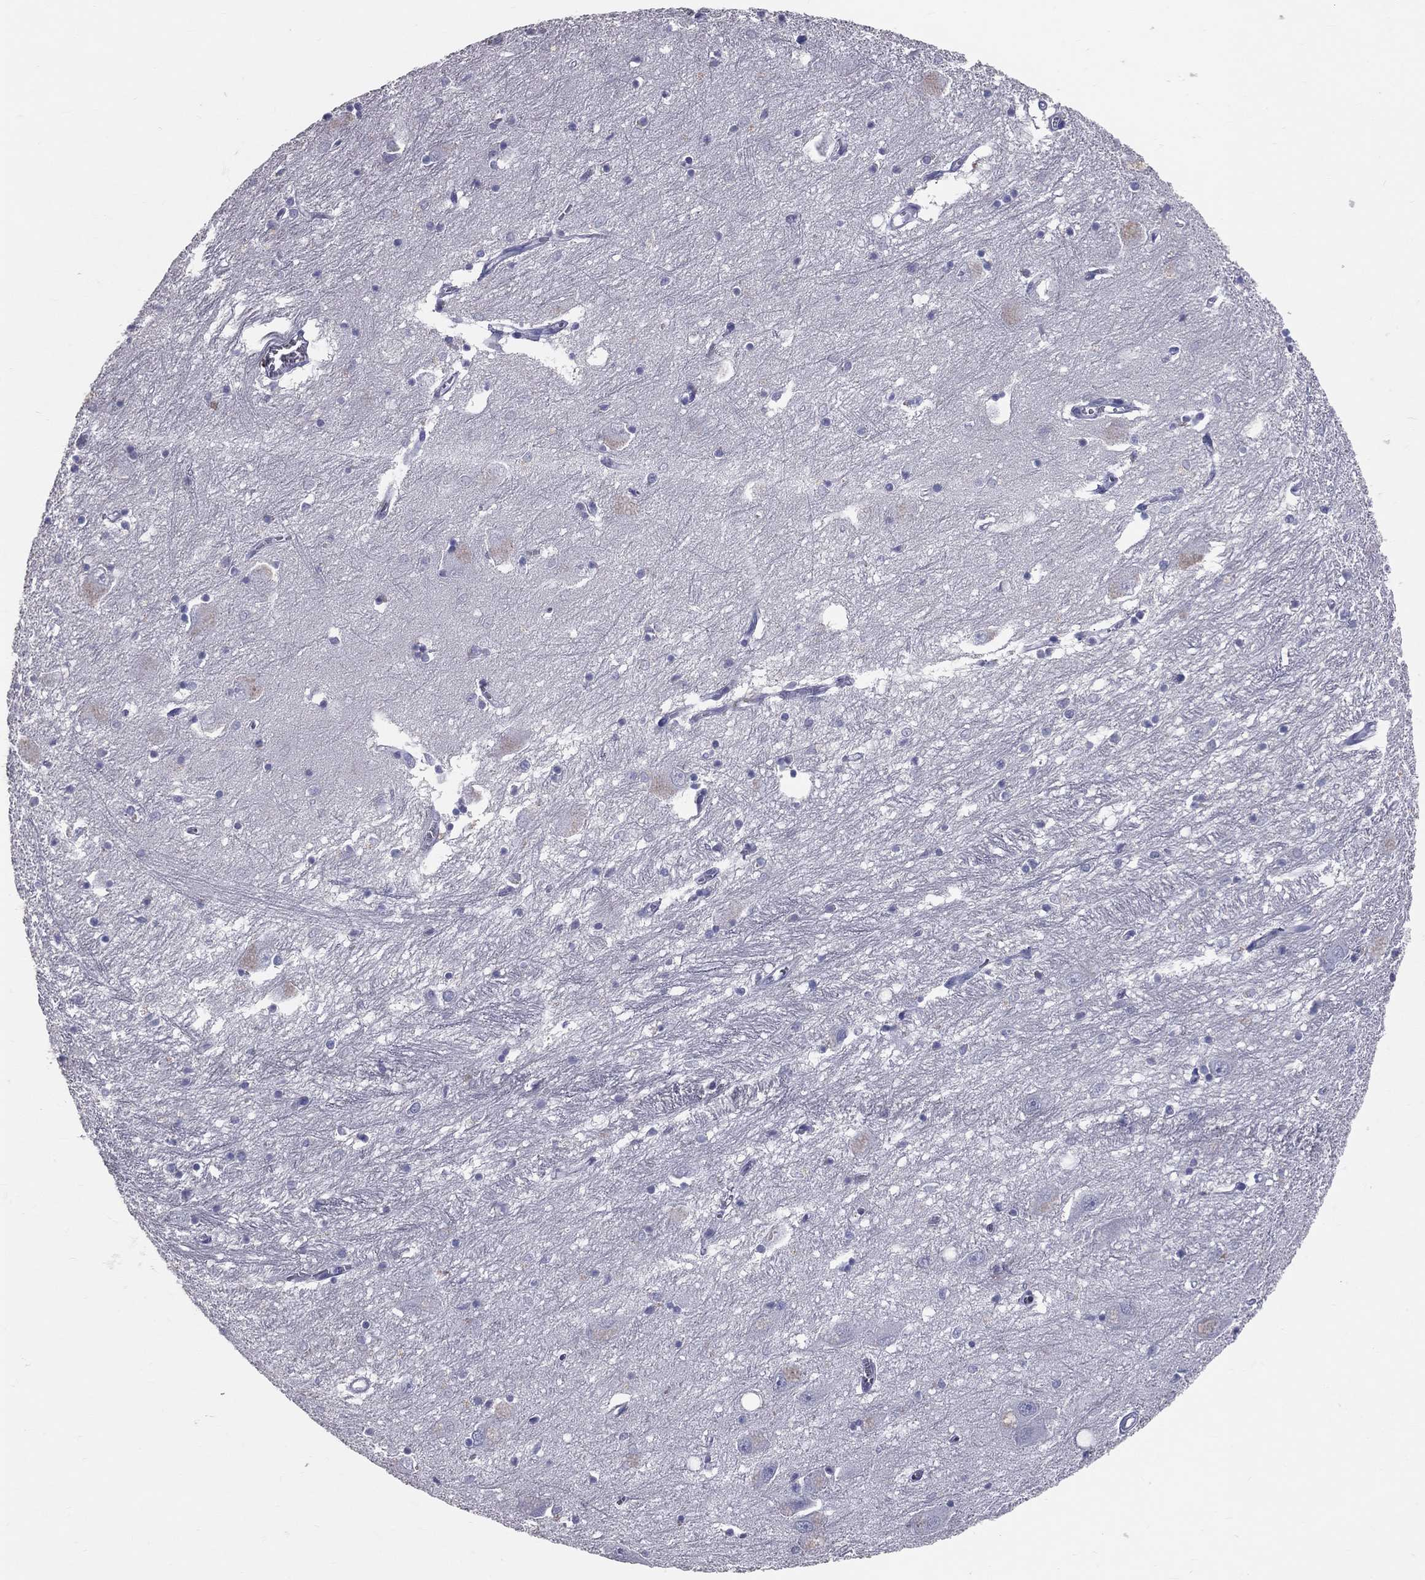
{"staining": {"intensity": "negative", "quantity": "none", "location": "none"}, "tissue": "caudate", "cell_type": "Glial cells", "image_type": "normal", "snomed": [{"axis": "morphology", "description": "Normal tissue, NOS"}, {"axis": "topography", "description": "Lateral ventricle wall"}], "caption": "High magnification brightfield microscopy of normal caudate stained with DAB (3,3'-diaminobenzidine) (brown) and counterstained with hematoxylin (blue): glial cells show no significant staining.", "gene": "TFPI2", "patient": {"sex": "male", "age": 54}}